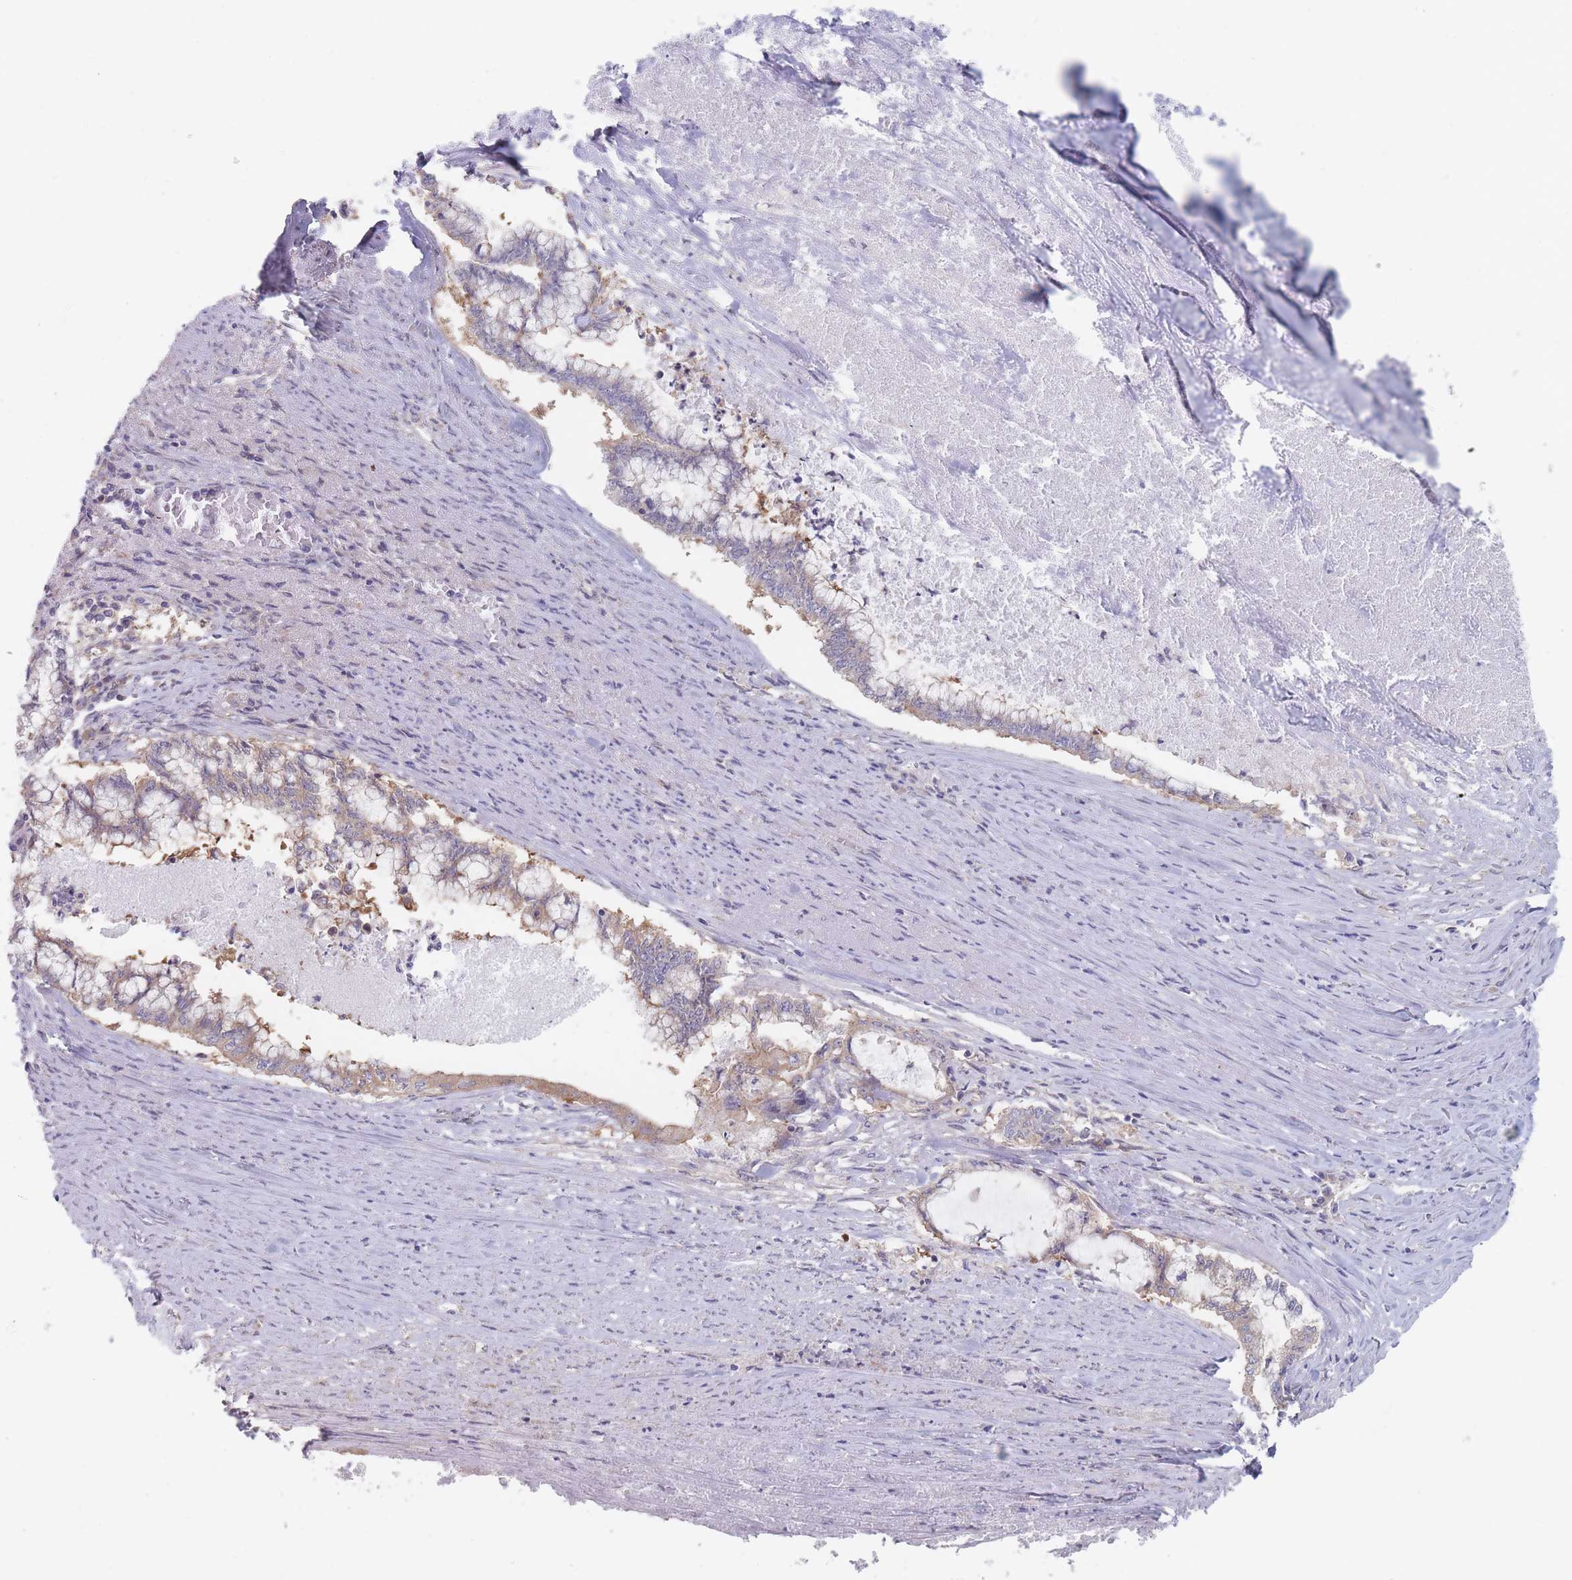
{"staining": {"intensity": "moderate", "quantity": "25%-75%", "location": "cytoplasmic/membranous"}, "tissue": "endometrial cancer", "cell_type": "Tumor cells", "image_type": "cancer", "snomed": [{"axis": "morphology", "description": "Adenocarcinoma, NOS"}, {"axis": "topography", "description": "Endometrium"}], "caption": "Human endometrial cancer stained with a protein marker reveals moderate staining in tumor cells.", "gene": "EFCC1", "patient": {"sex": "female", "age": 79}}